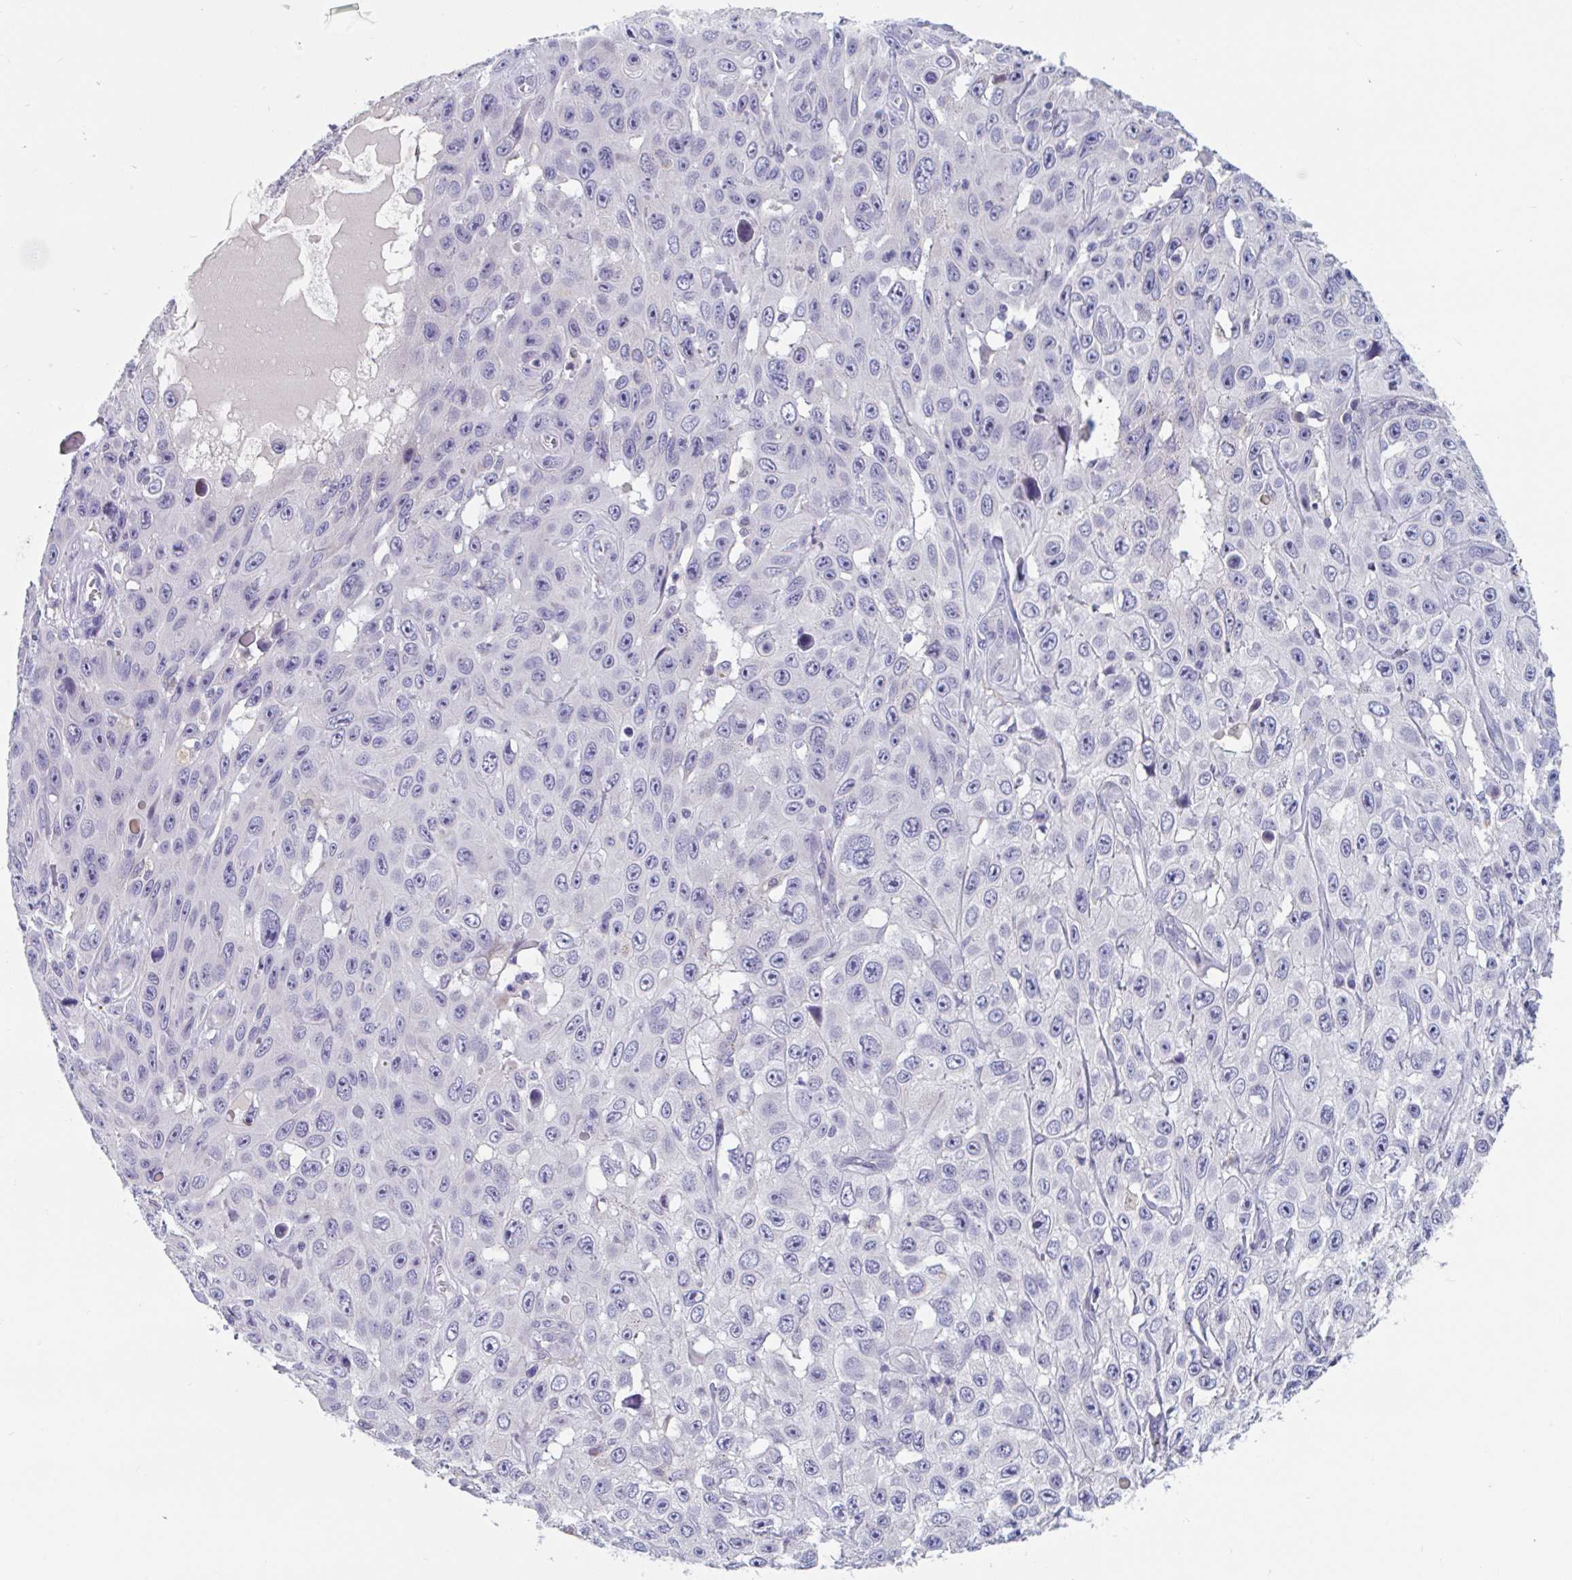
{"staining": {"intensity": "negative", "quantity": "none", "location": "none"}, "tissue": "skin cancer", "cell_type": "Tumor cells", "image_type": "cancer", "snomed": [{"axis": "morphology", "description": "Squamous cell carcinoma, NOS"}, {"axis": "topography", "description": "Skin"}], "caption": "Immunohistochemical staining of human skin cancer (squamous cell carcinoma) shows no significant expression in tumor cells.", "gene": "UNKL", "patient": {"sex": "male", "age": 82}}